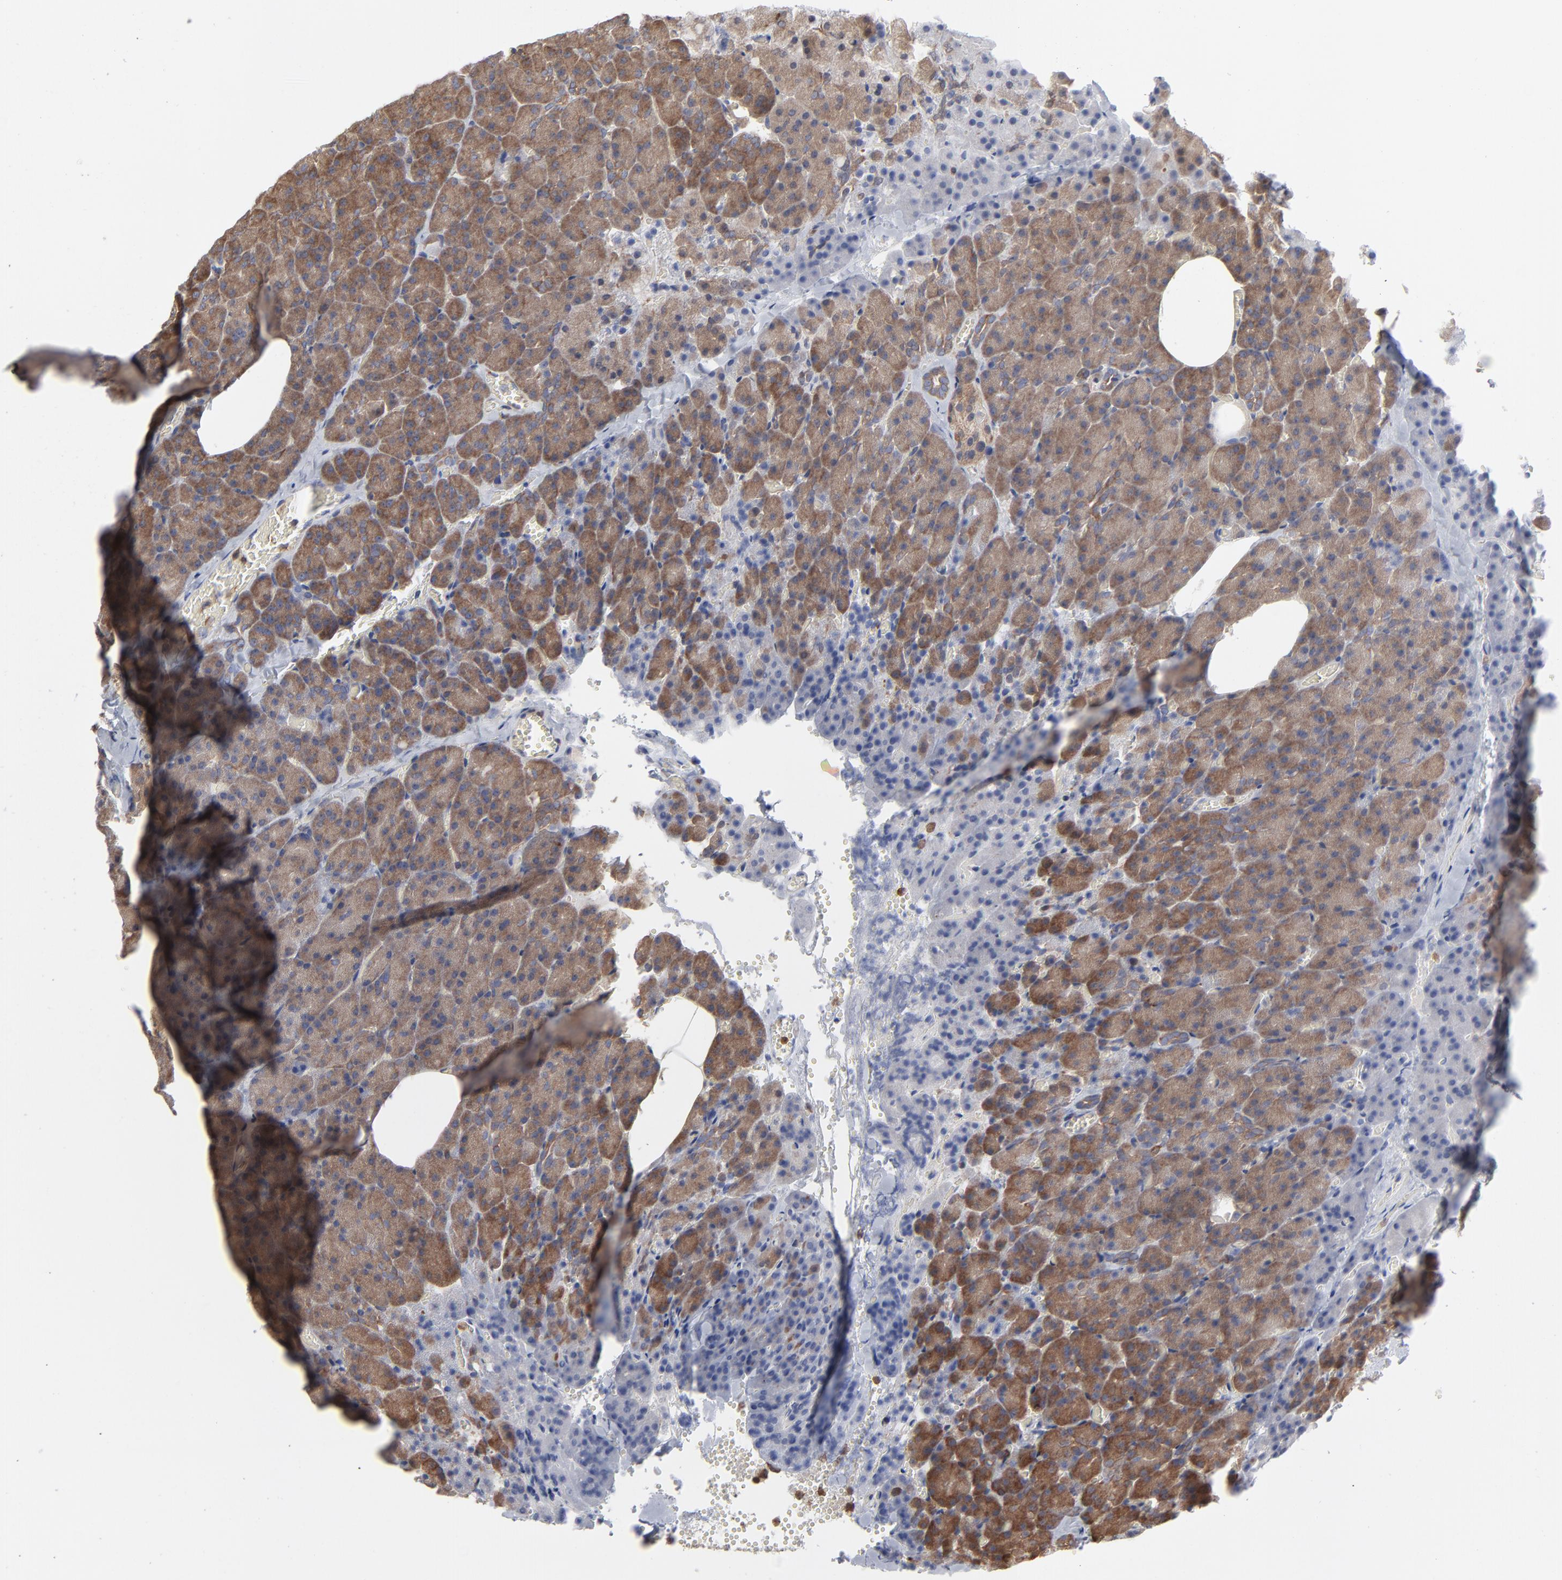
{"staining": {"intensity": "moderate", "quantity": ">75%", "location": "cytoplasmic/membranous"}, "tissue": "carcinoid", "cell_type": "Tumor cells", "image_type": "cancer", "snomed": [{"axis": "morphology", "description": "Normal tissue, NOS"}, {"axis": "morphology", "description": "Carcinoid, malignant, NOS"}, {"axis": "topography", "description": "Pancreas"}], "caption": "A medium amount of moderate cytoplasmic/membranous positivity is seen in about >75% of tumor cells in malignant carcinoid tissue.", "gene": "MAP2K1", "patient": {"sex": "female", "age": 35}}